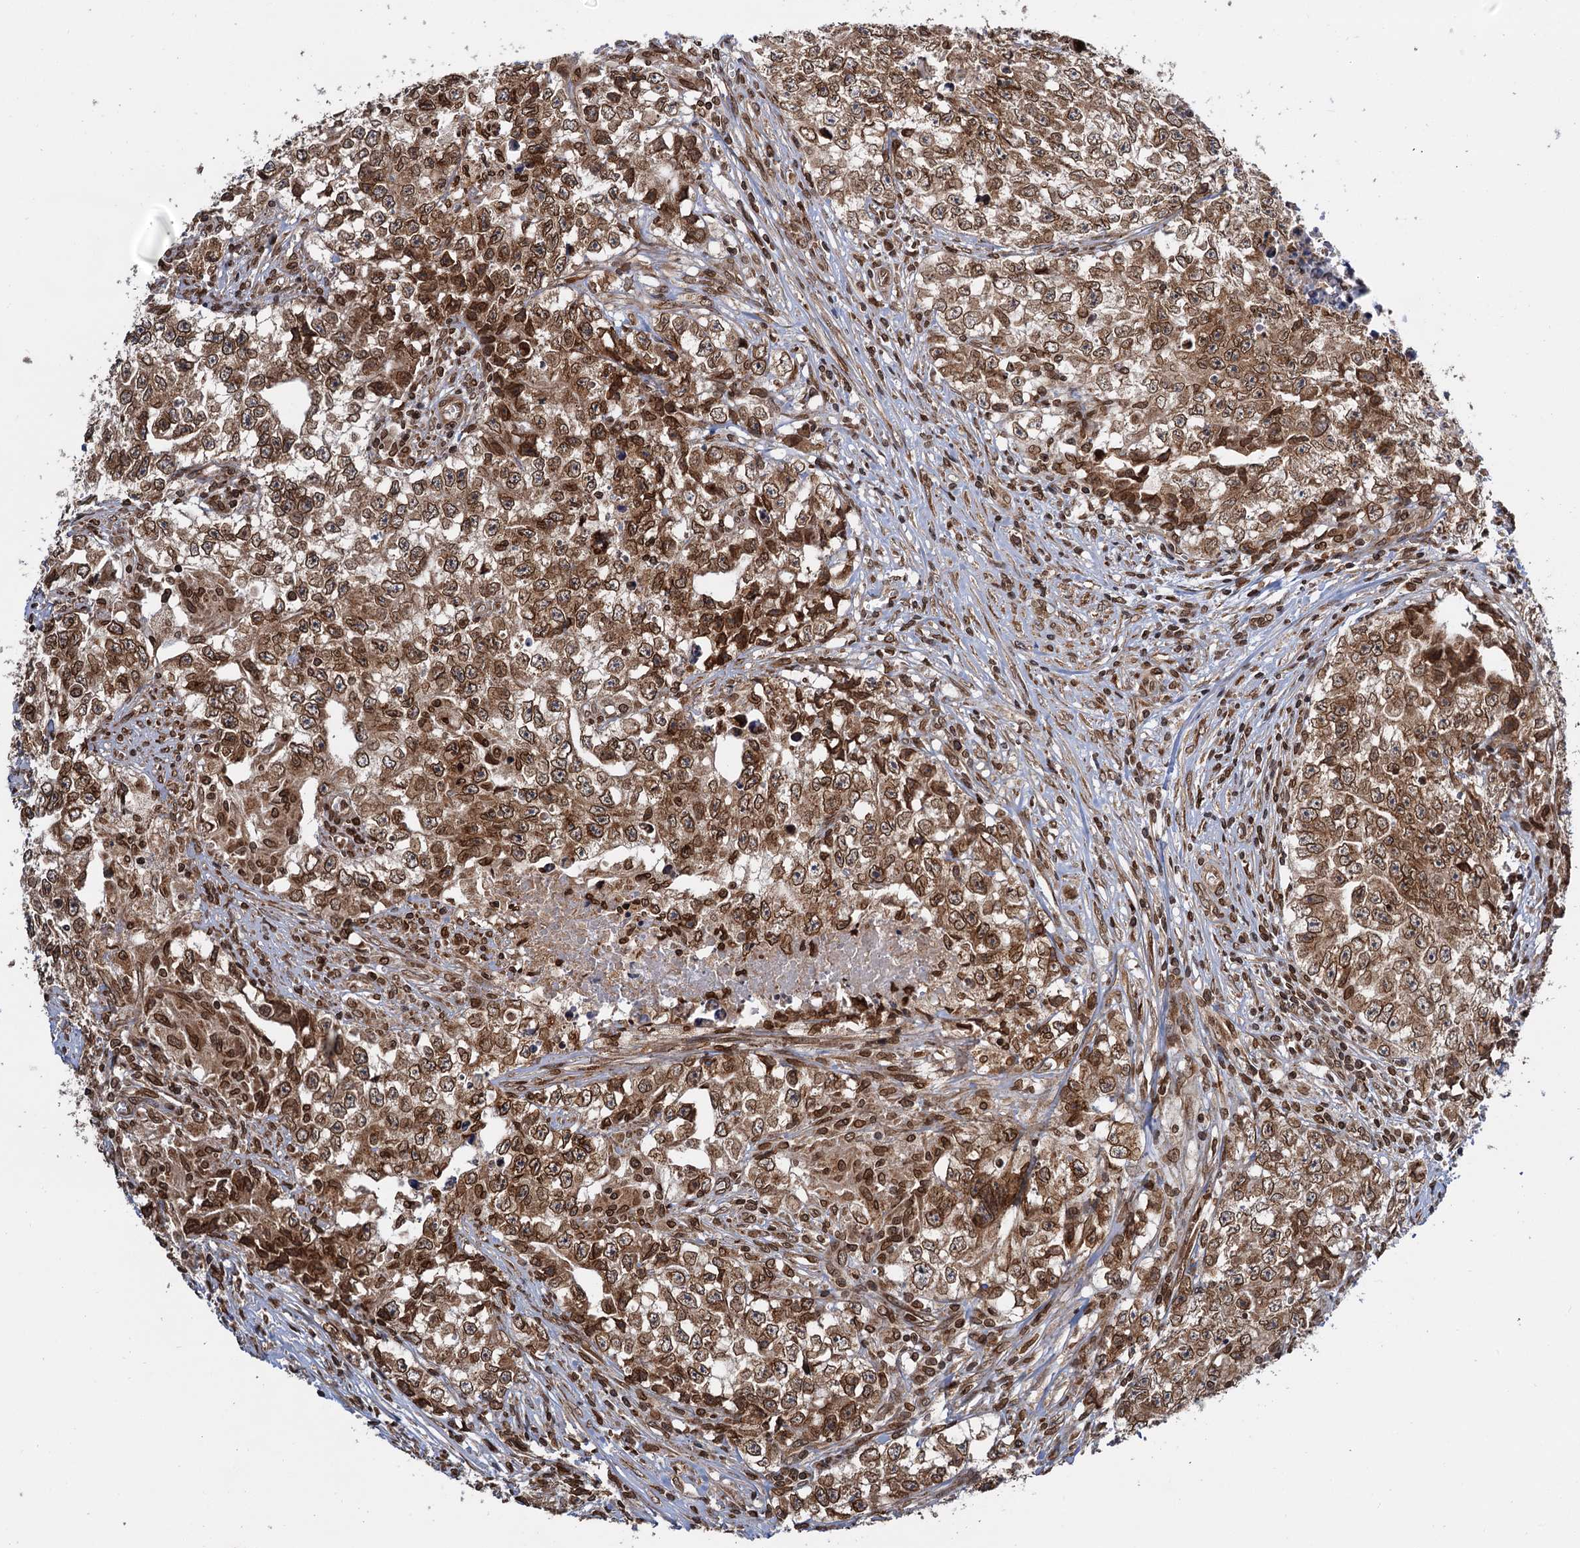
{"staining": {"intensity": "moderate", "quantity": ">75%", "location": "cytoplasmic/membranous,nuclear"}, "tissue": "testis cancer", "cell_type": "Tumor cells", "image_type": "cancer", "snomed": [{"axis": "morphology", "description": "Seminoma, NOS"}, {"axis": "morphology", "description": "Carcinoma, Embryonal, NOS"}, {"axis": "topography", "description": "Testis"}], "caption": "Moderate cytoplasmic/membranous and nuclear positivity for a protein is present in about >75% of tumor cells of embryonal carcinoma (testis) using IHC.", "gene": "ZC3H13", "patient": {"sex": "male", "age": 43}}